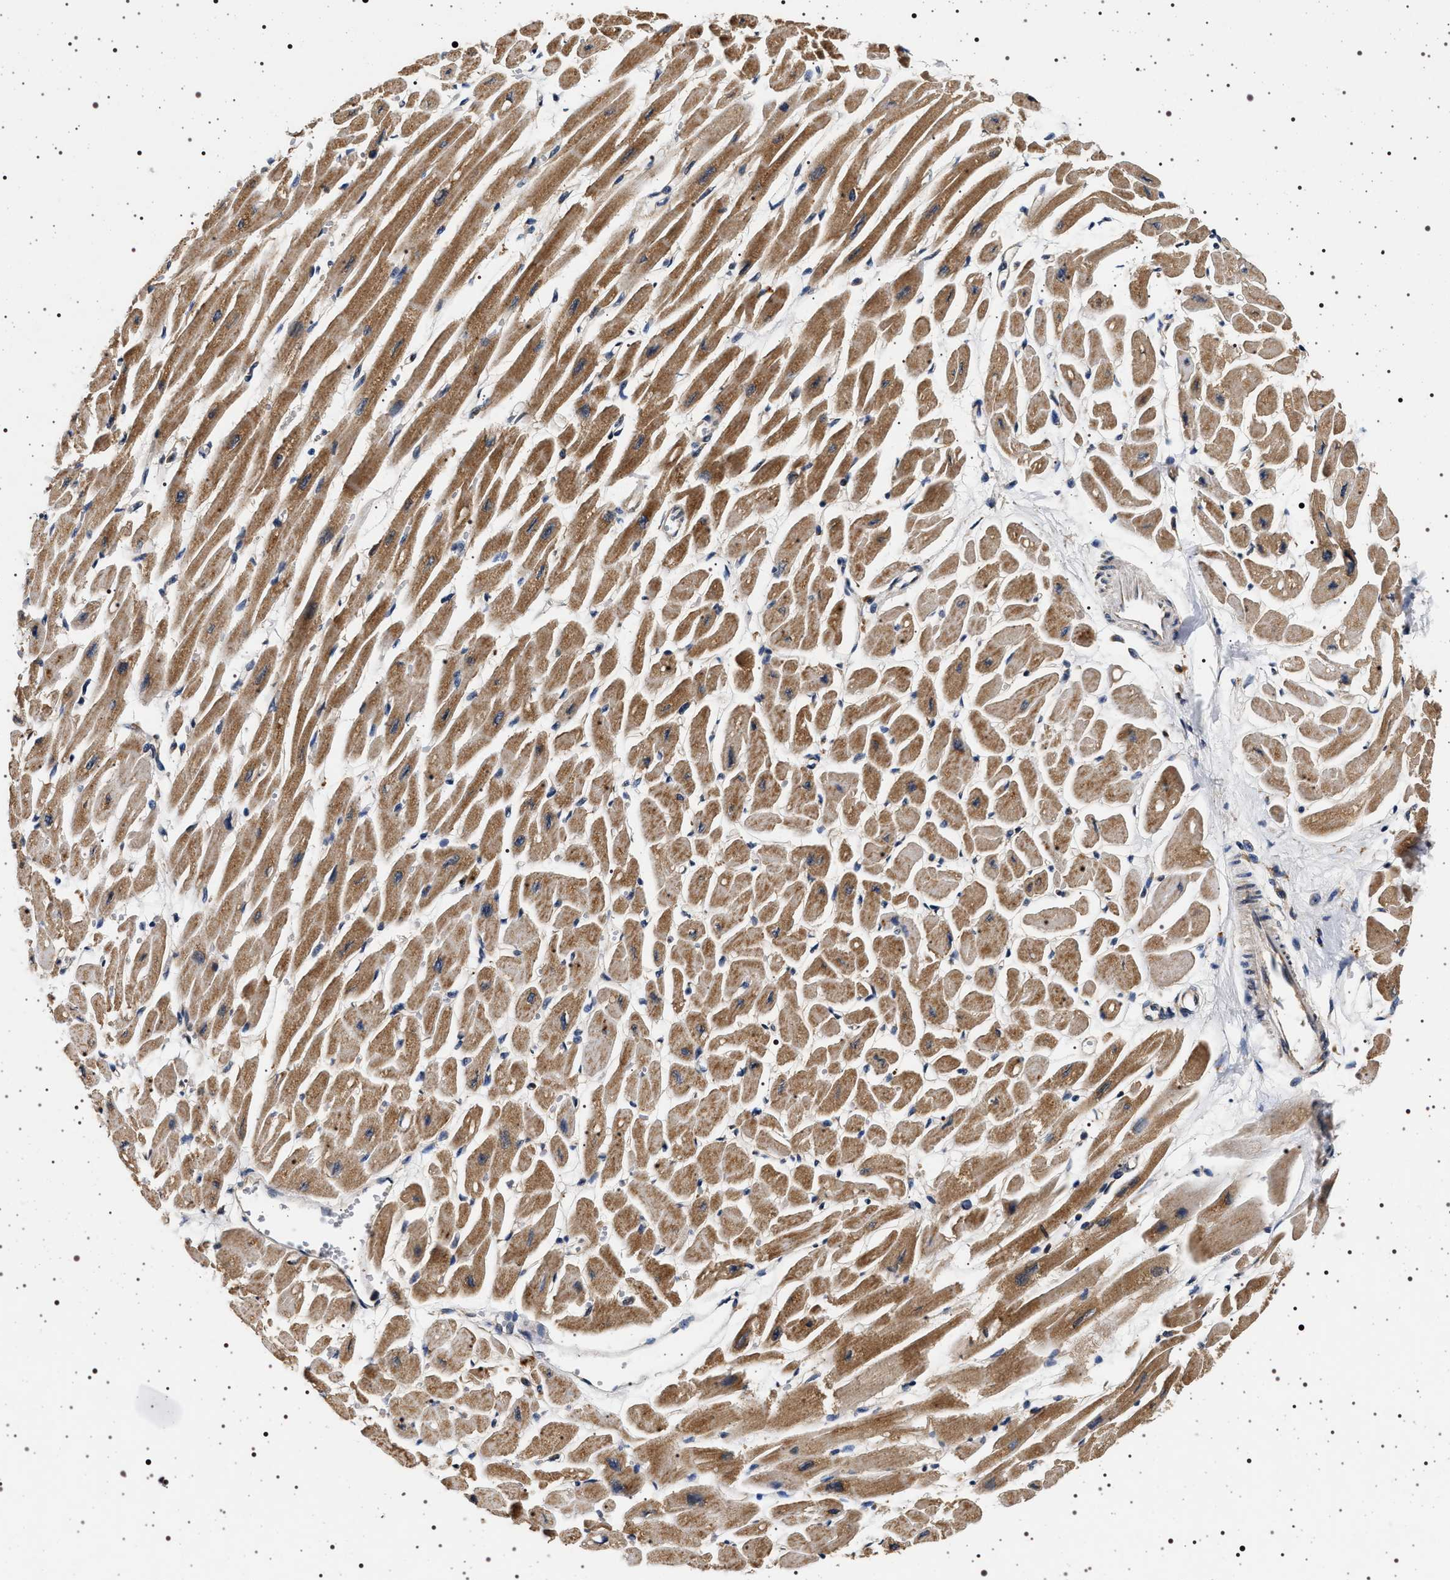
{"staining": {"intensity": "moderate", "quantity": ">75%", "location": "cytoplasmic/membranous"}, "tissue": "heart muscle", "cell_type": "Cardiomyocytes", "image_type": "normal", "snomed": [{"axis": "morphology", "description": "Normal tissue, NOS"}, {"axis": "topography", "description": "Heart"}], "caption": "Heart muscle stained with DAB IHC demonstrates medium levels of moderate cytoplasmic/membranous positivity in approximately >75% of cardiomyocytes. The staining was performed using DAB to visualize the protein expression in brown, while the nuclei were stained in blue with hematoxylin (Magnification: 20x).", "gene": "DCBLD2", "patient": {"sex": "female", "age": 54}}